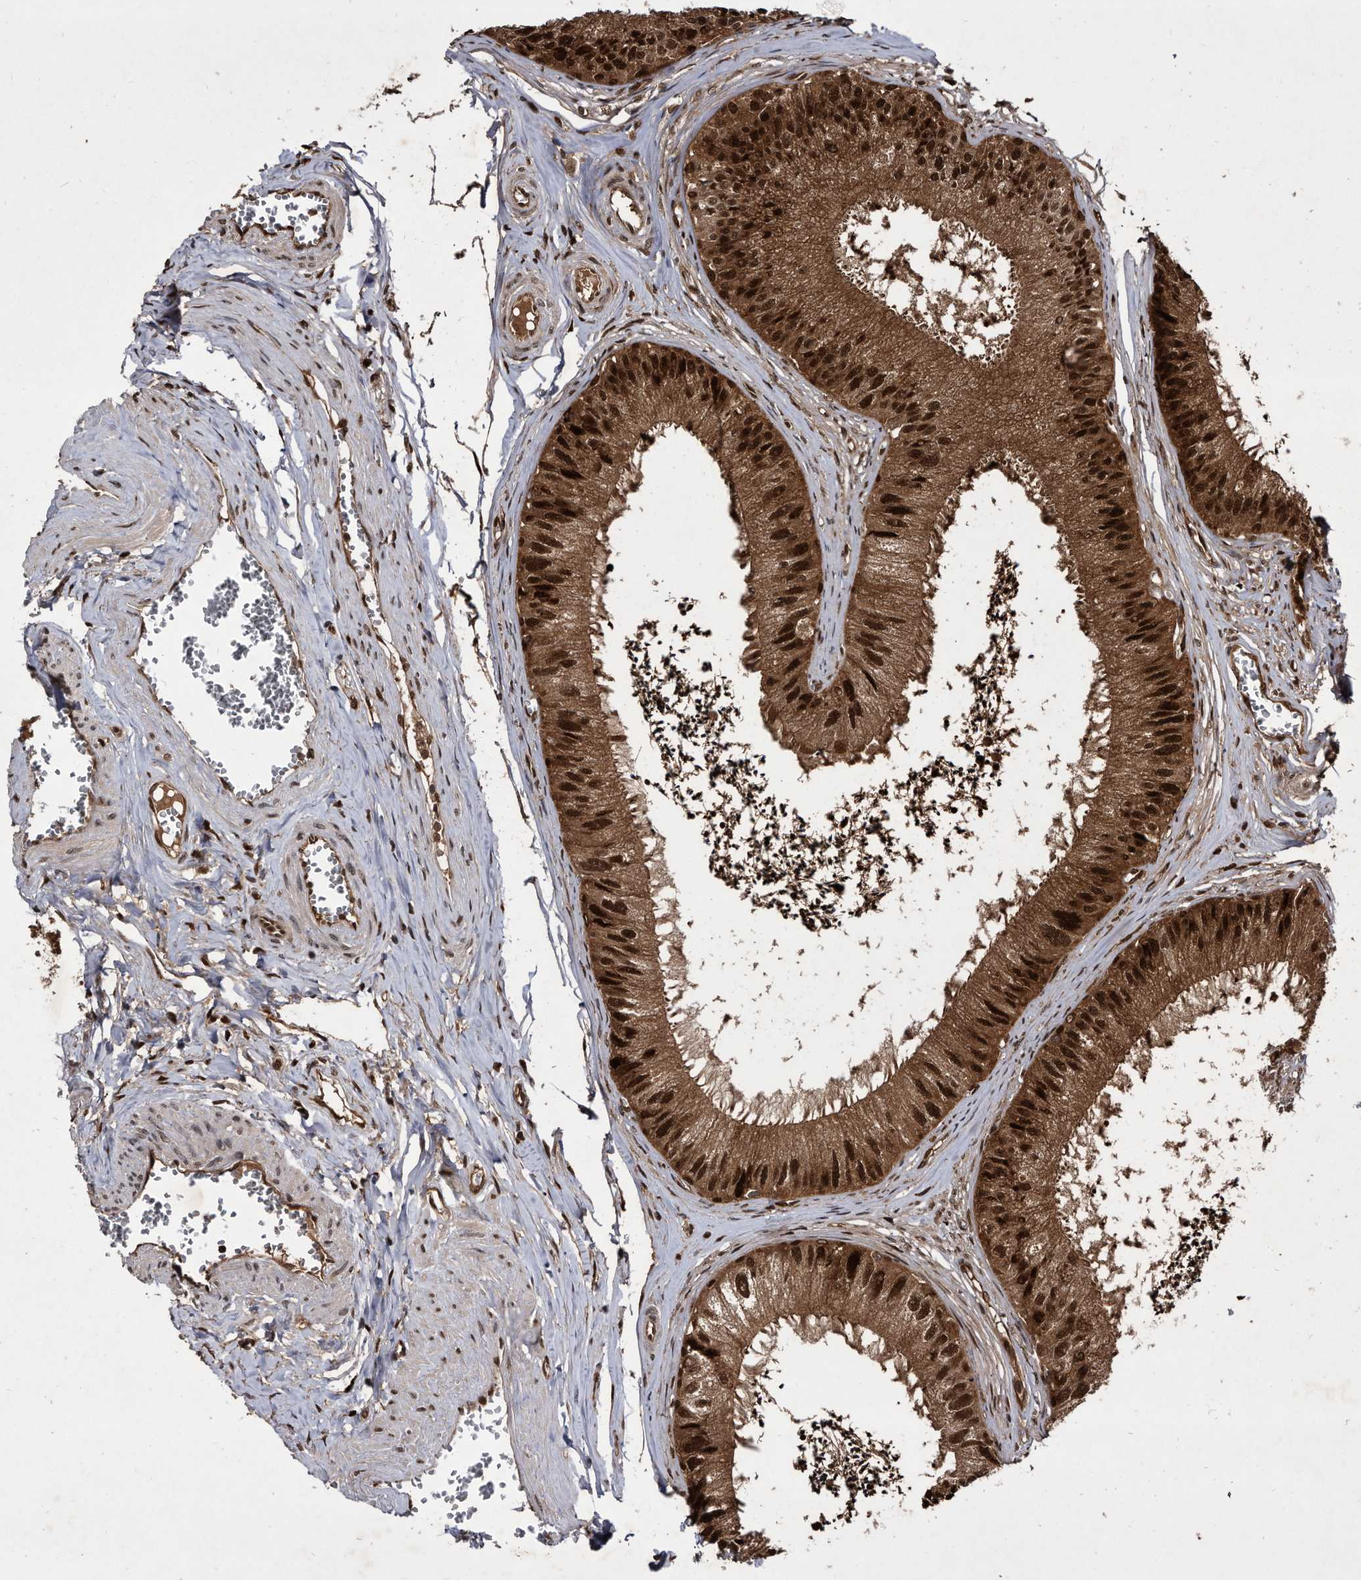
{"staining": {"intensity": "strong", "quantity": ">75%", "location": "cytoplasmic/membranous,nuclear"}, "tissue": "epididymis", "cell_type": "Glandular cells", "image_type": "normal", "snomed": [{"axis": "morphology", "description": "Normal tissue, NOS"}, {"axis": "topography", "description": "Epididymis"}], "caption": "Epididymis was stained to show a protein in brown. There is high levels of strong cytoplasmic/membranous,nuclear expression in about >75% of glandular cells. The staining is performed using DAB (3,3'-diaminobenzidine) brown chromogen to label protein expression. The nuclei are counter-stained blue using hematoxylin.", "gene": "RAD23B", "patient": {"sex": "male", "age": 79}}